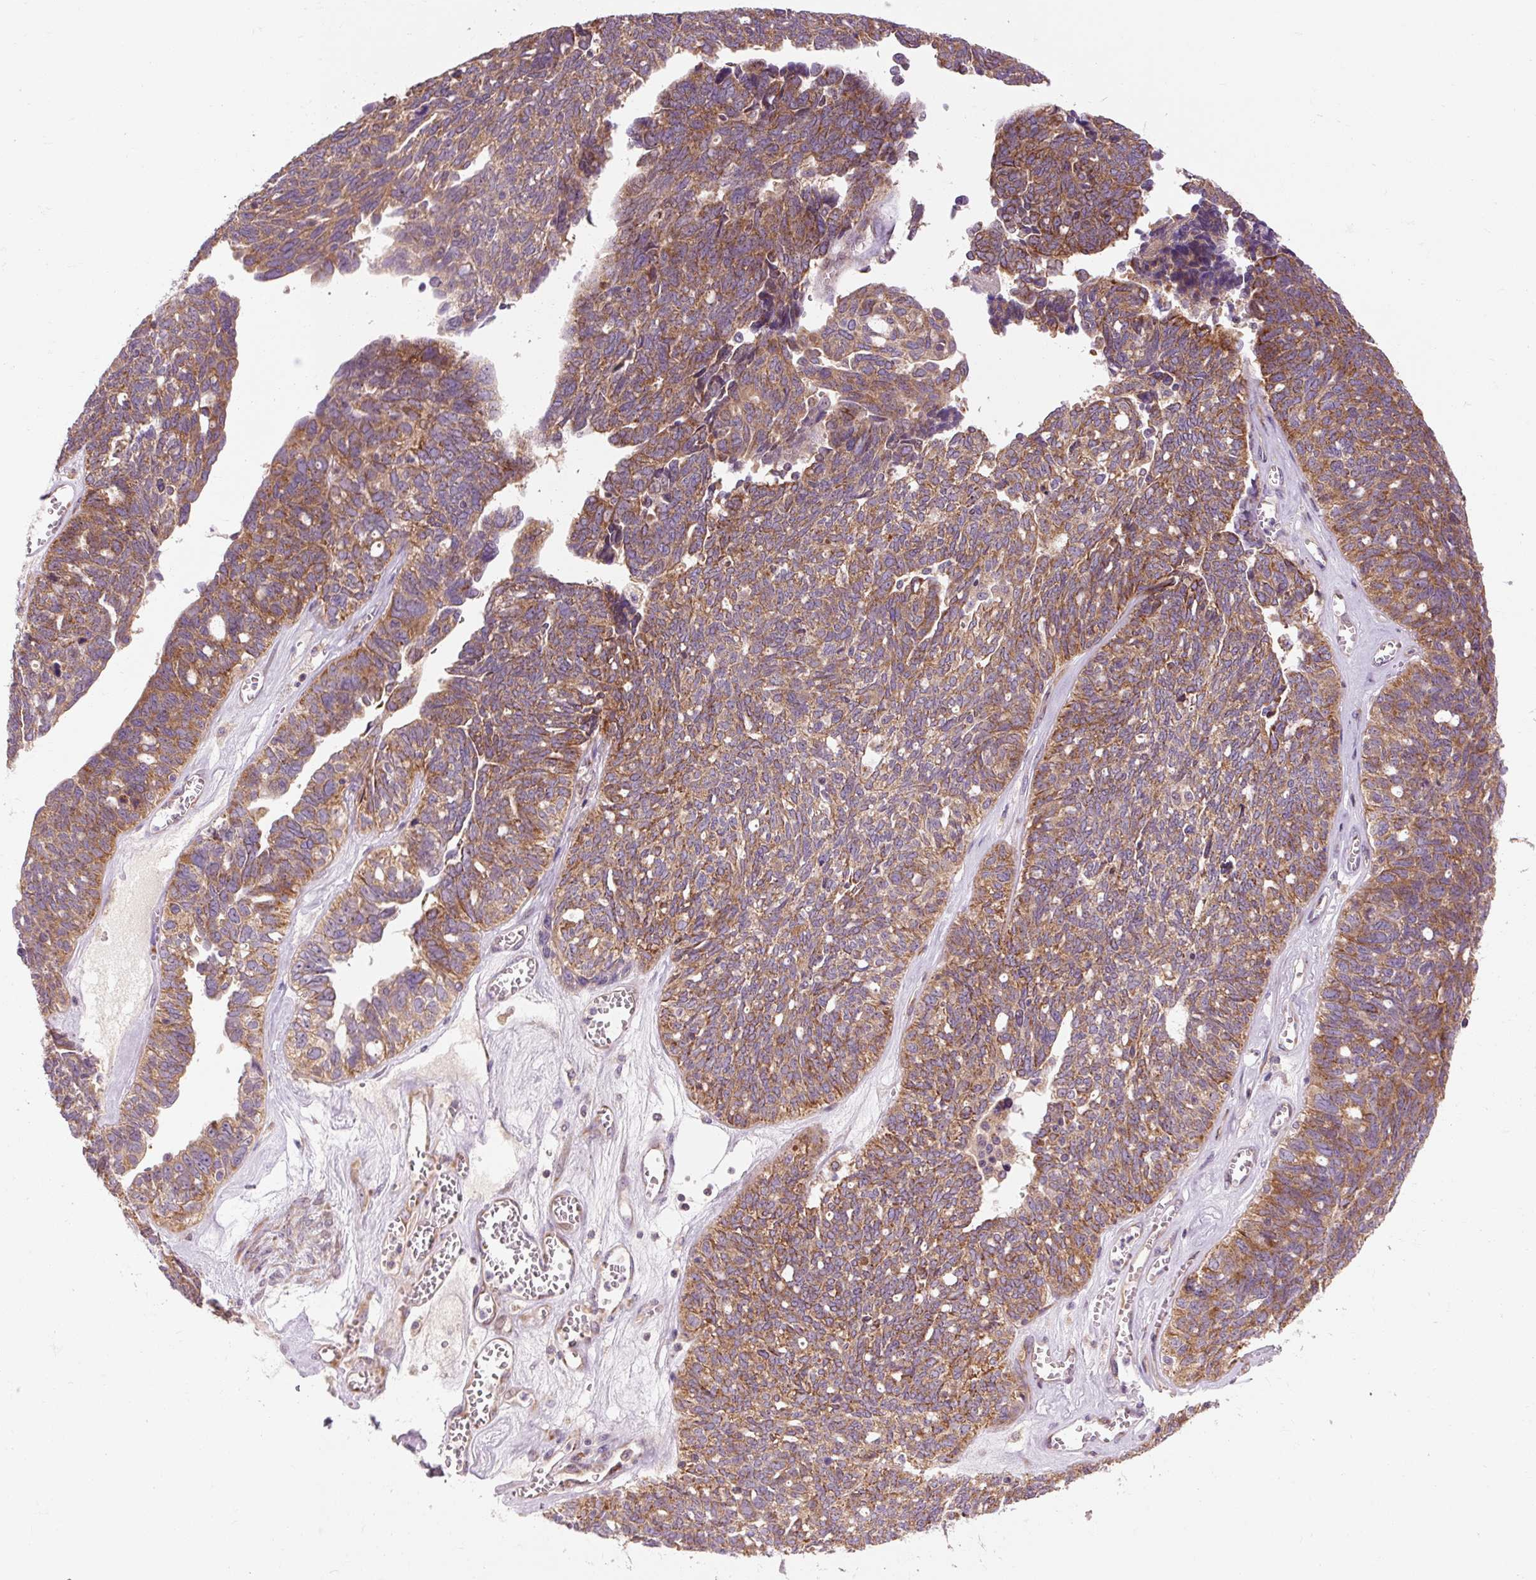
{"staining": {"intensity": "moderate", "quantity": ">75%", "location": "cytoplasmic/membranous"}, "tissue": "ovarian cancer", "cell_type": "Tumor cells", "image_type": "cancer", "snomed": [{"axis": "morphology", "description": "Cystadenocarcinoma, serous, NOS"}, {"axis": "topography", "description": "Ovary"}], "caption": "Serous cystadenocarcinoma (ovarian) stained with a brown dye exhibits moderate cytoplasmic/membranous positive staining in about >75% of tumor cells.", "gene": "PRSS48", "patient": {"sex": "female", "age": 79}}